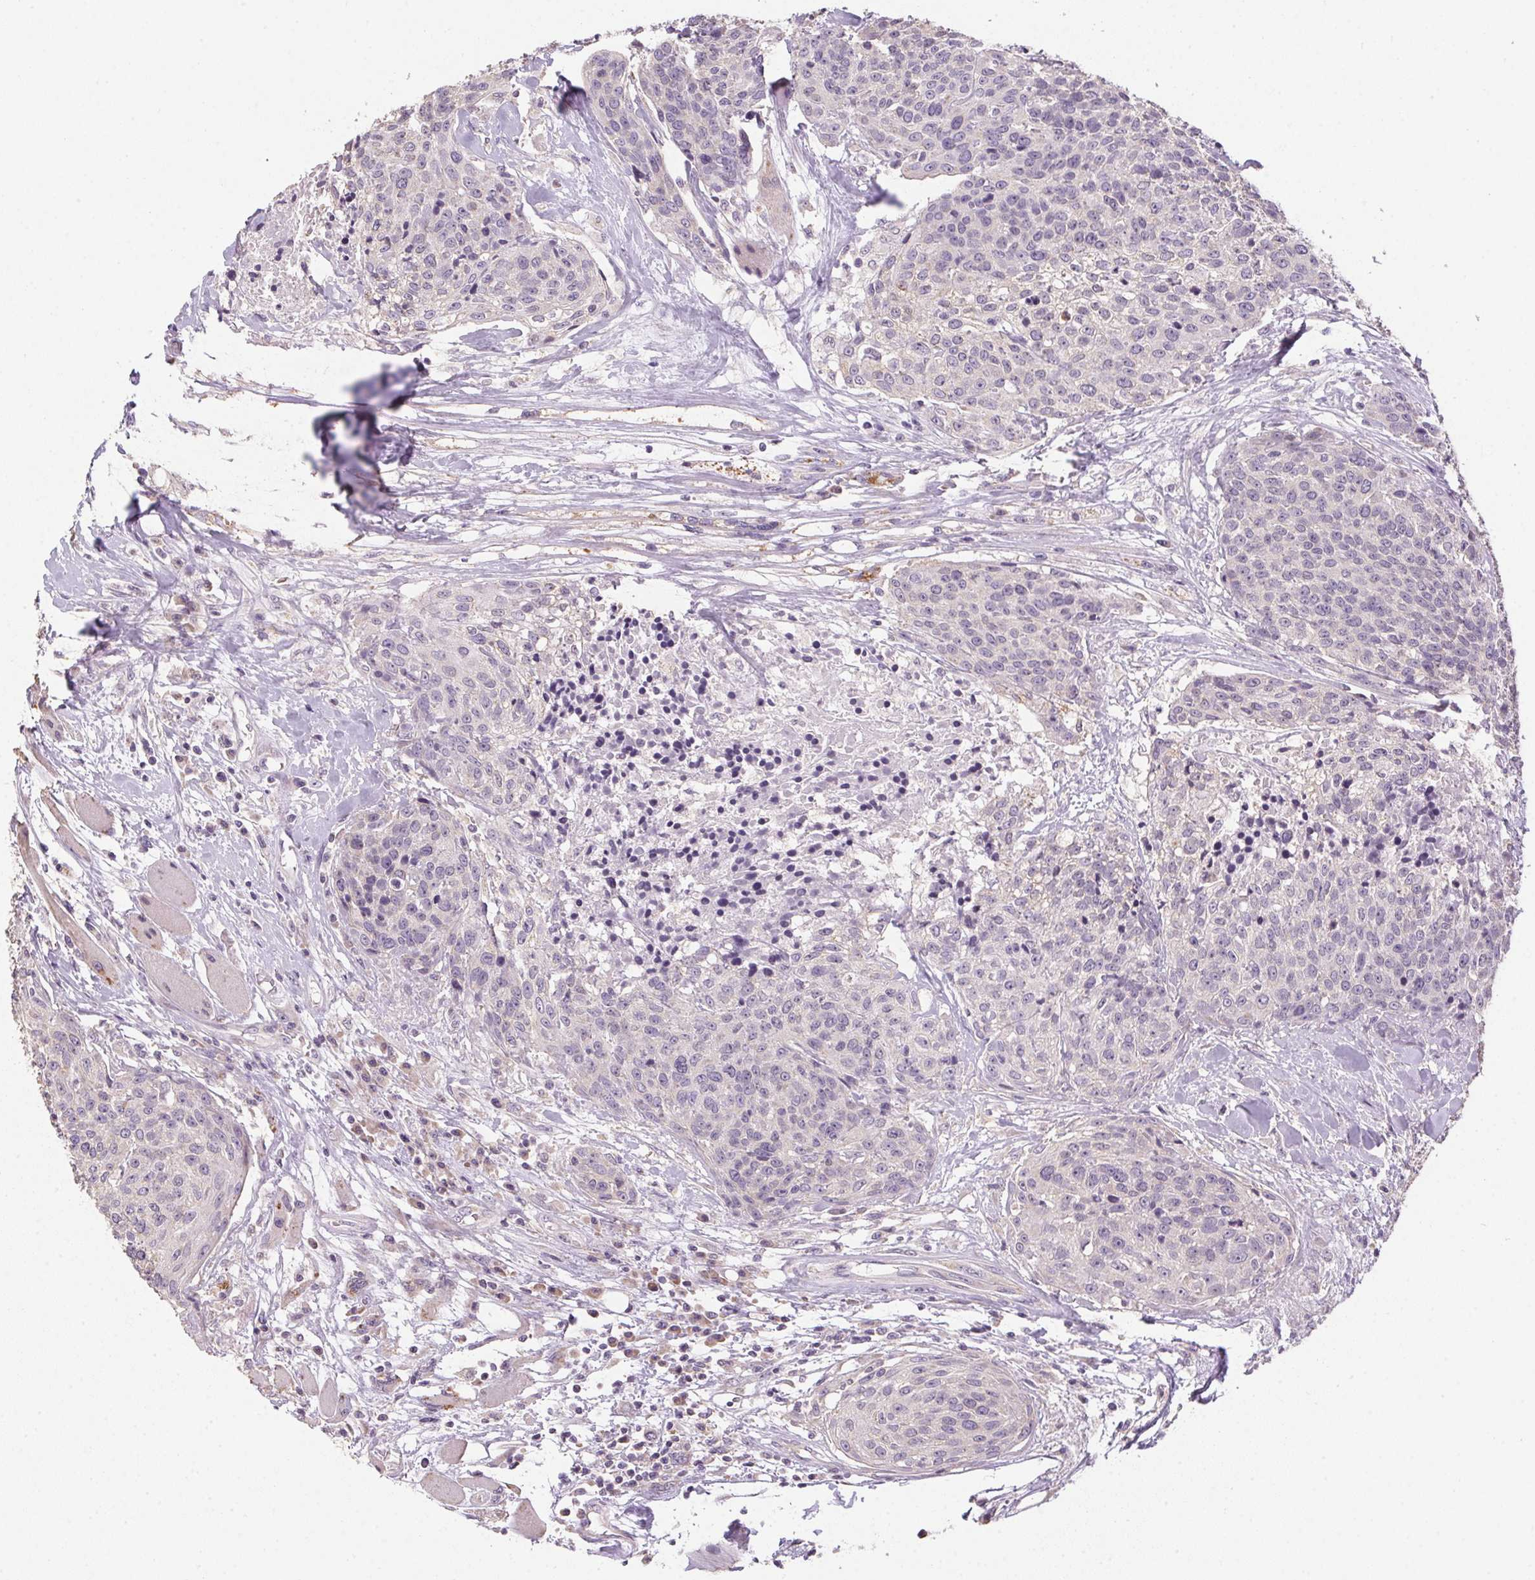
{"staining": {"intensity": "negative", "quantity": "none", "location": "none"}, "tissue": "head and neck cancer", "cell_type": "Tumor cells", "image_type": "cancer", "snomed": [{"axis": "morphology", "description": "Squamous cell carcinoma, NOS"}, {"axis": "topography", "description": "Oral tissue"}, {"axis": "topography", "description": "Head-Neck"}], "caption": "IHC micrograph of head and neck cancer (squamous cell carcinoma) stained for a protein (brown), which shows no staining in tumor cells.", "gene": "SPACA9", "patient": {"sex": "male", "age": 64}}